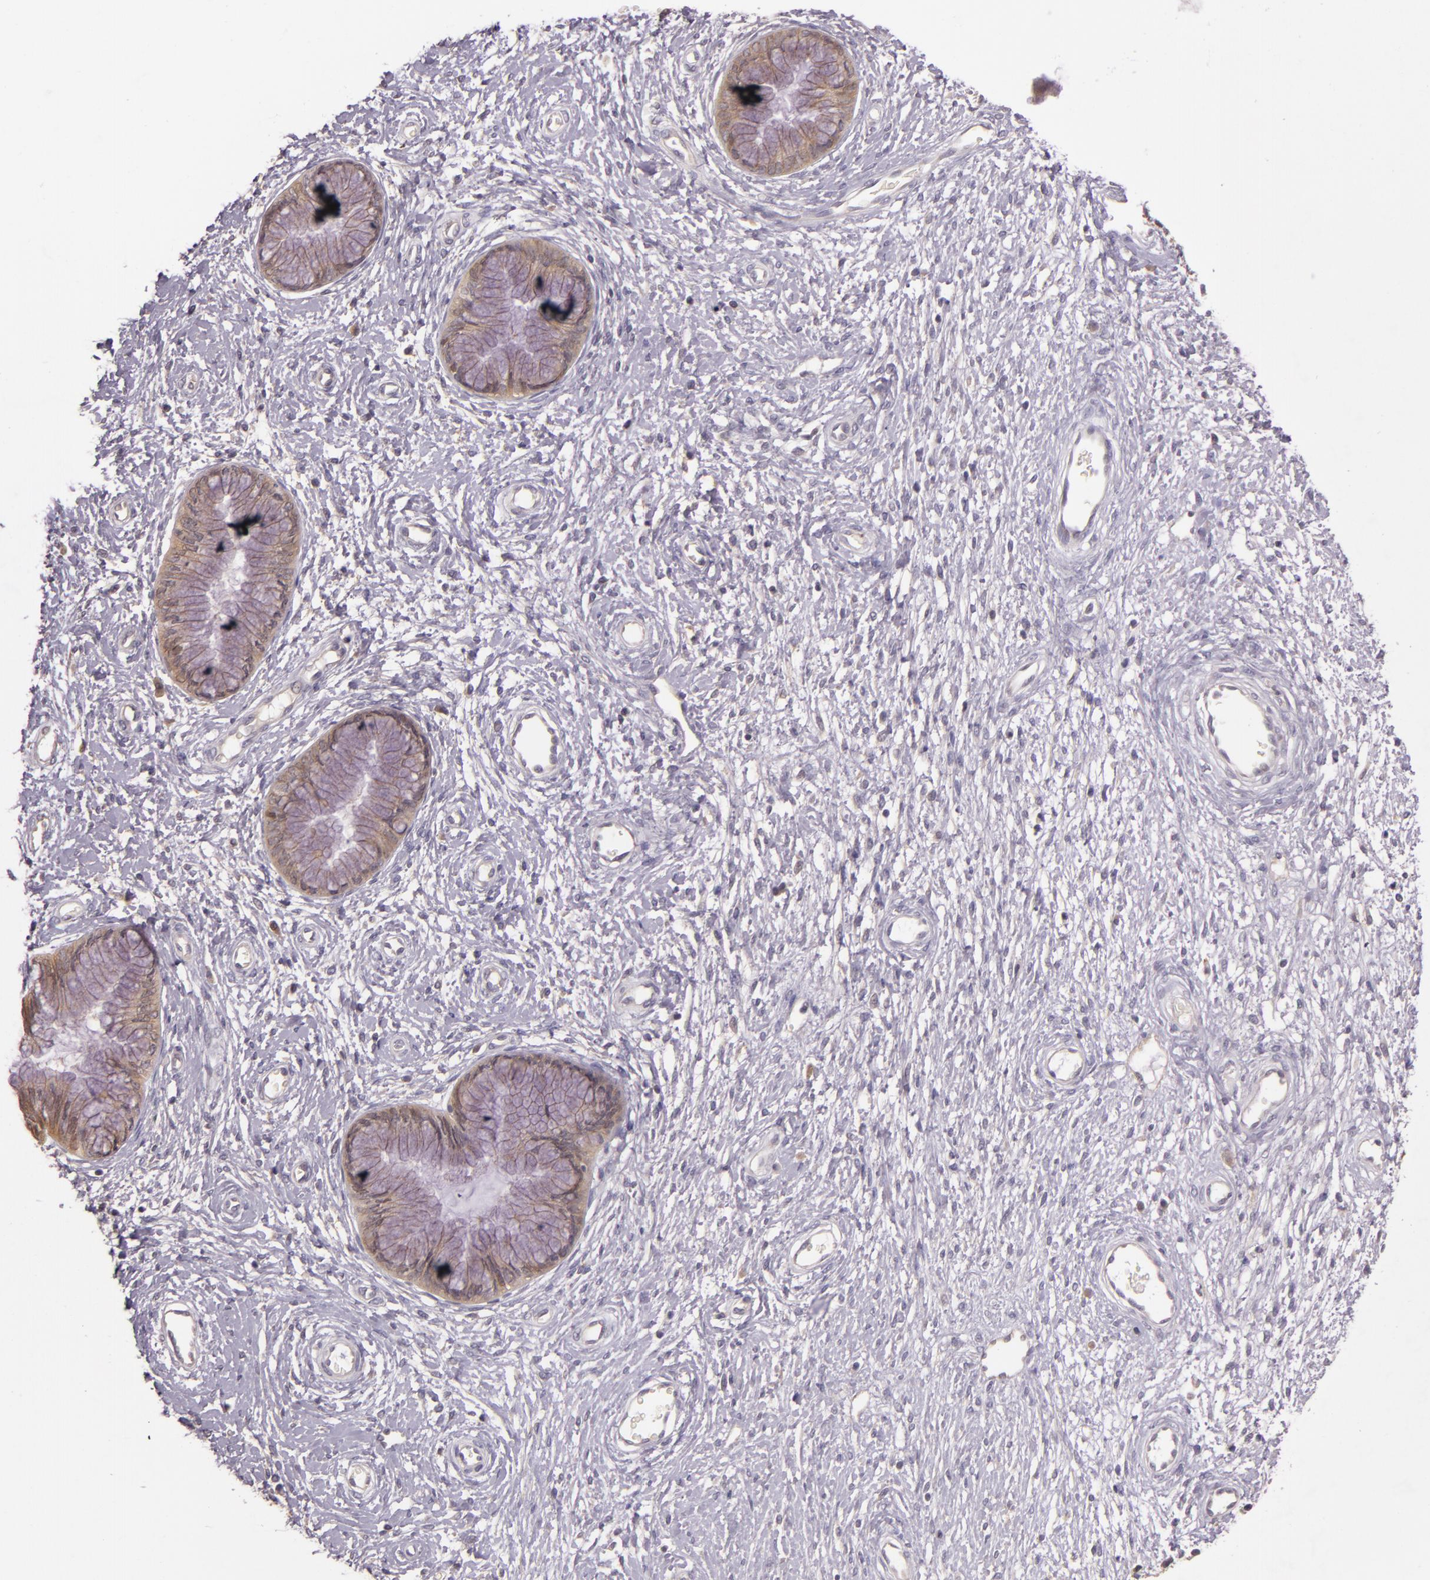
{"staining": {"intensity": "moderate", "quantity": ">75%", "location": "cytoplasmic/membranous"}, "tissue": "cervix", "cell_type": "Glandular cells", "image_type": "normal", "snomed": [{"axis": "morphology", "description": "Normal tissue, NOS"}, {"axis": "topography", "description": "Cervix"}], "caption": "A medium amount of moderate cytoplasmic/membranous expression is appreciated in about >75% of glandular cells in normal cervix. The staining was performed using DAB, with brown indicating positive protein expression. Nuclei are stained blue with hematoxylin.", "gene": "ARMH4", "patient": {"sex": "female", "age": 55}}